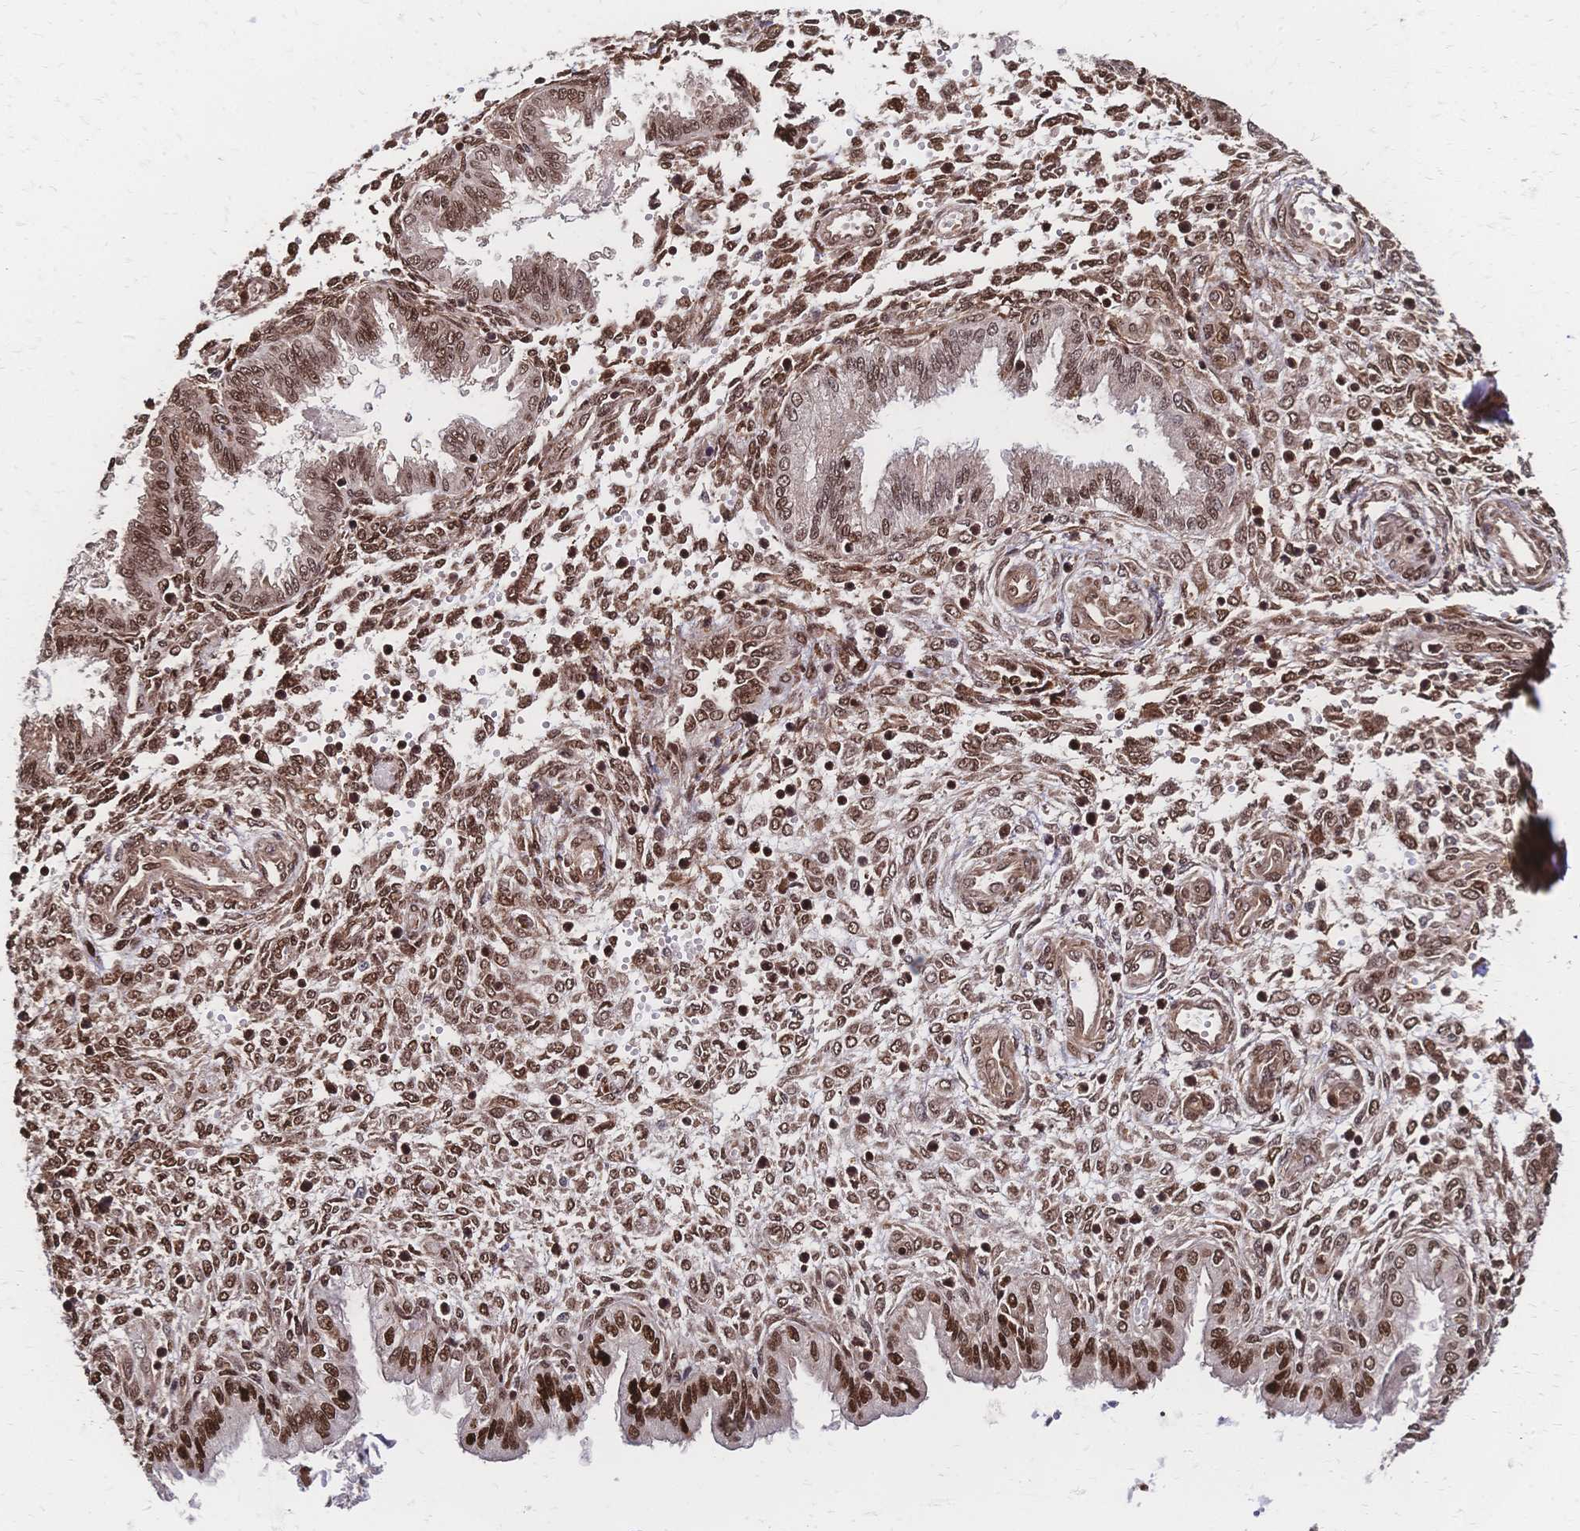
{"staining": {"intensity": "moderate", "quantity": ">75%", "location": "nuclear"}, "tissue": "endometrium", "cell_type": "Cells in endometrial stroma", "image_type": "normal", "snomed": [{"axis": "morphology", "description": "Normal tissue, NOS"}, {"axis": "topography", "description": "Endometrium"}], "caption": "Protein staining reveals moderate nuclear staining in about >75% of cells in endometrial stroma in normal endometrium. Nuclei are stained in blue.", "gene": "HDGF", "patient": {"sex": "female", "age": 33}}